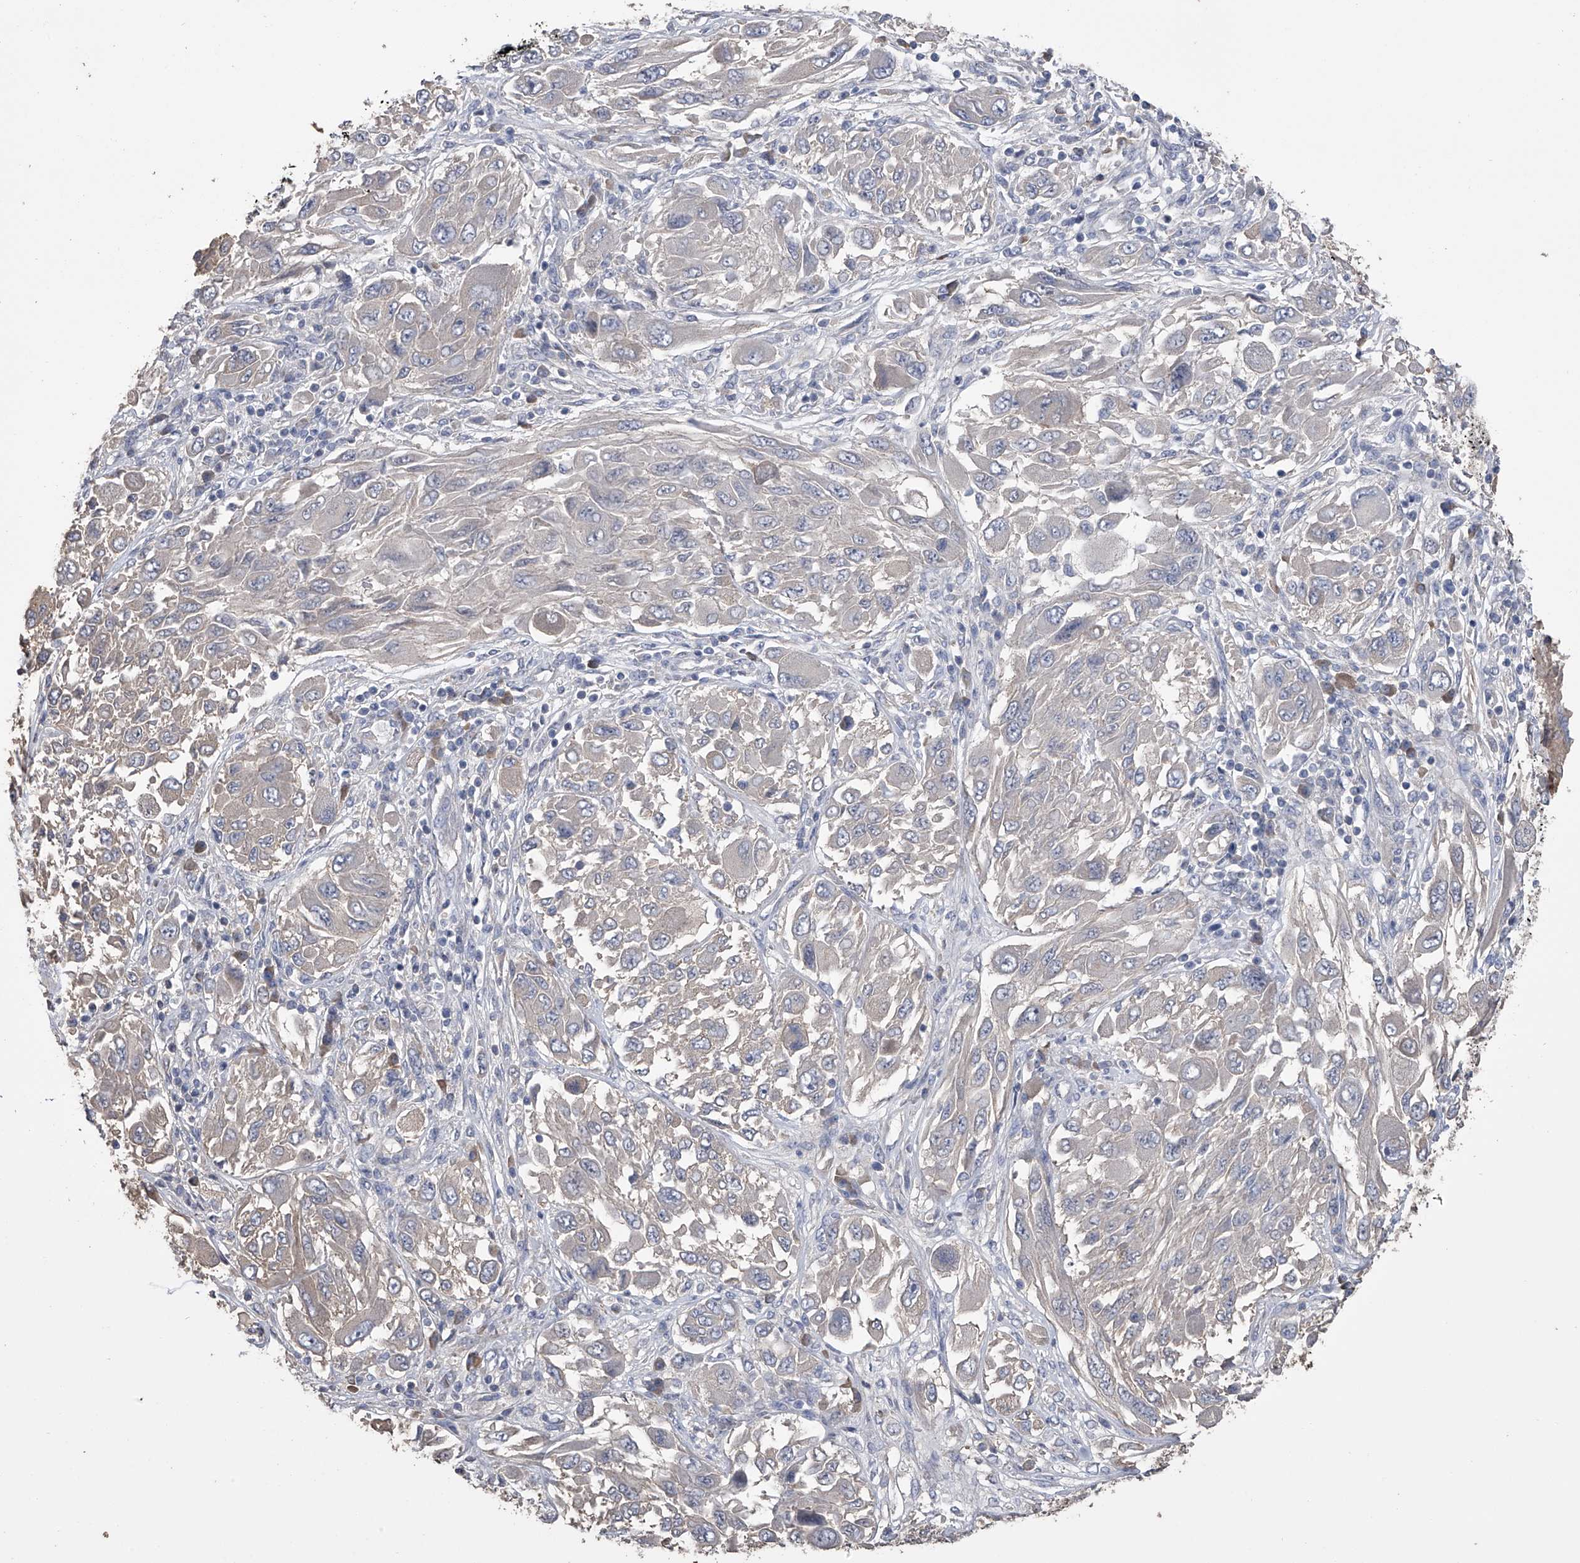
{"staining": {"intensity": "negative", "quantity": "none", "location": "none"}, "tissue": "melanoma", "cell_type": "Tumor cells", "image_type": "cancer", "snomed": [{"axis": "morphology", "description": "Malignant melanoma, NOS"}, {"axis": "topography", "description": "Skin"}], "caption": "This is an immunohistochemistry micrograph of melanoma. There is no staining in tumor cells.", "gene": "ZNF343", "patient": {"sex": "female", "age": 91}}